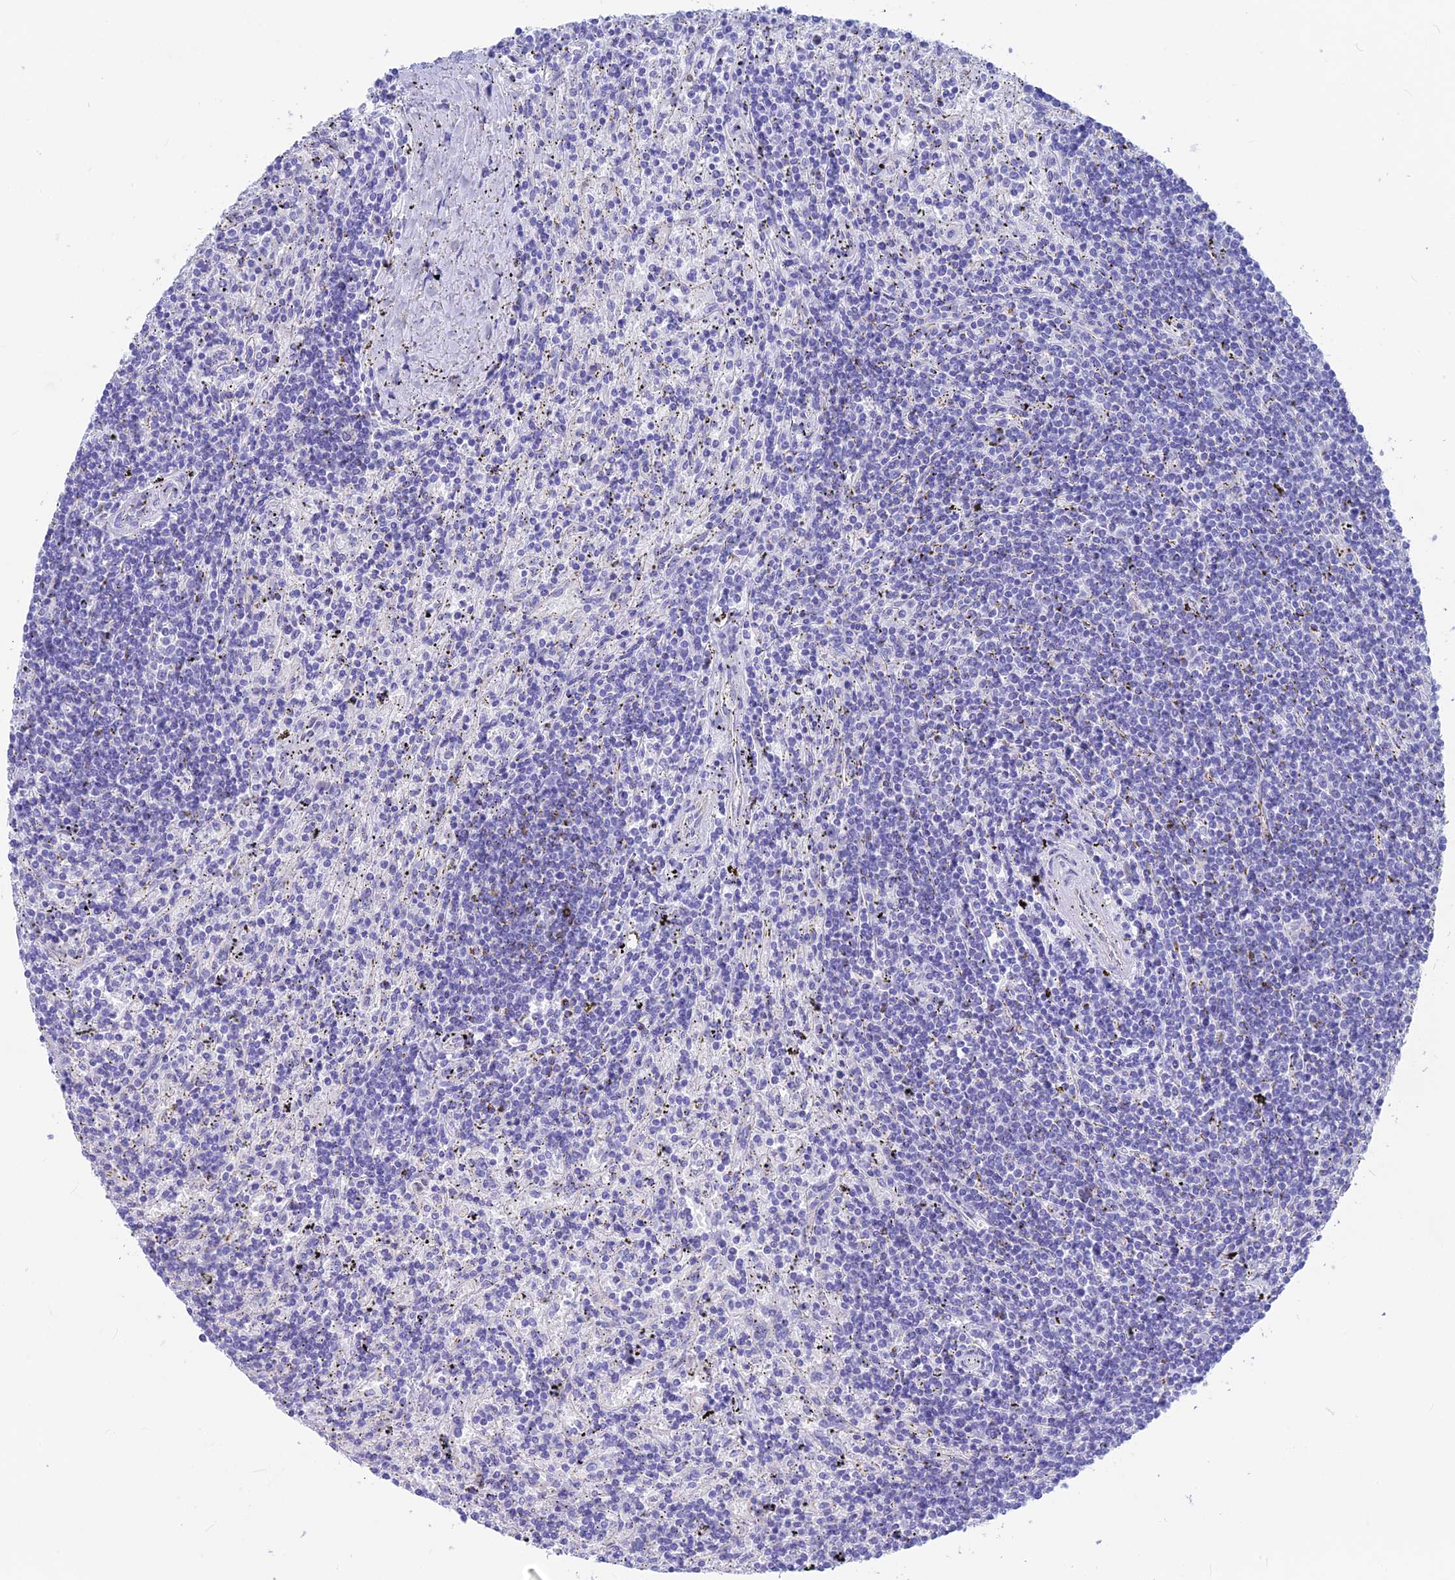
{"staining": {"intensity": "negative", "quantity": "none", "location": "none"}, "tissue": "lymphoma", "cell_type": "Tumor cells", "image_type": "cancer", "snomed": [{"axis": "morphology", "description": "Malignant lymphoma, non-Hodgkin's type, Low grade"}, {"axis": "topography", "description": "Spleen"}], "caption": "IHC photomicrograph of neoplastic tissue: human malignant lymphoma, non-Hodgkin's type (low-grade) stained with DAB (3,3'-diaminobenzidine) displays no significant protein positivity in tumor cells.", "gene": "GNGT2", "patient": {"sex": "male", "age": 76}}